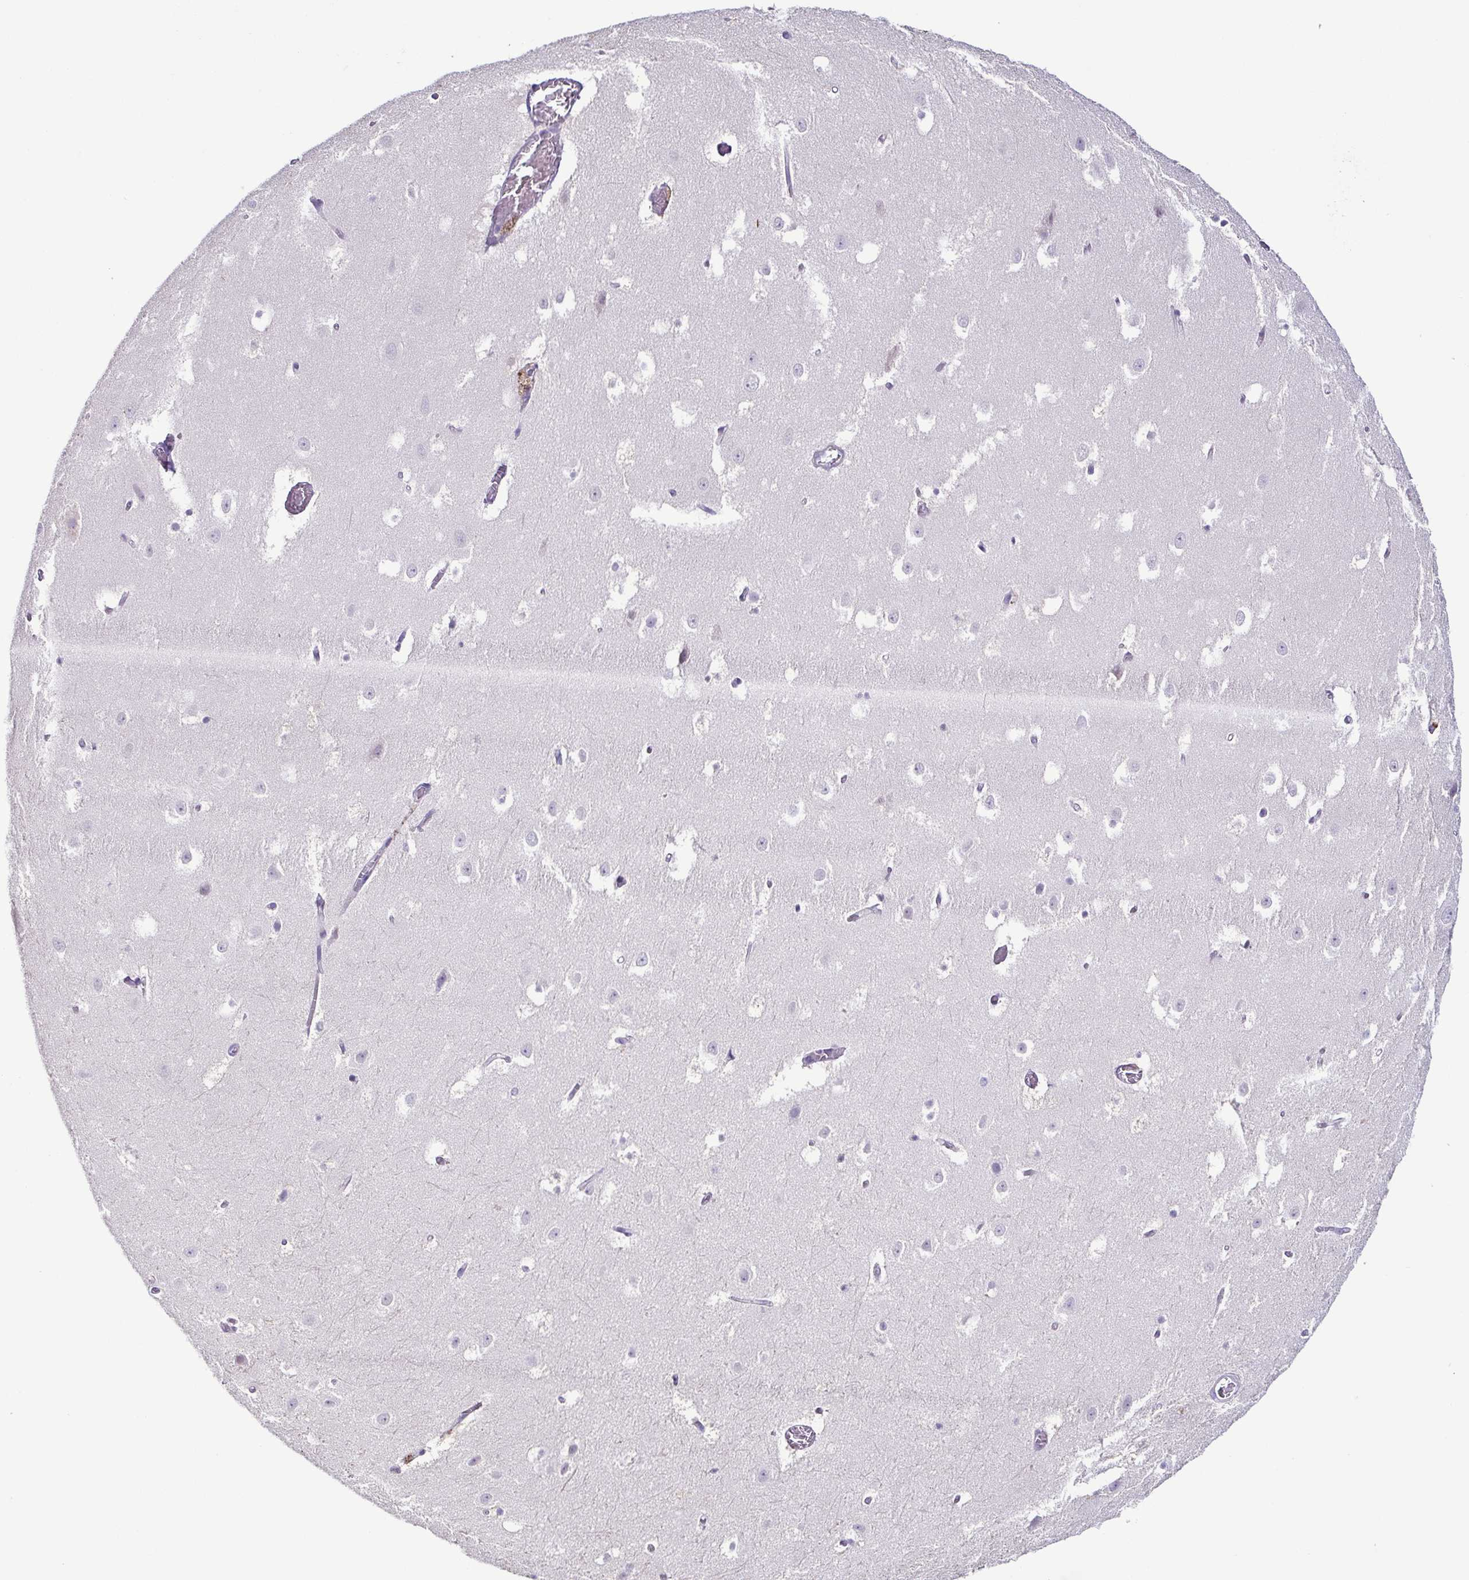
{"staining": {"intensity": "negative", "quantity": "none", "location": "none"}, "tissue": "hippocampus", "cell_type": "Glial cells", "image_type": "normal", "snomed": [{"axis": "morphology", "description": "Normal tissue, NOS"}, {"axis": "topography", "description": "Hippocampus"}], "caption": "Immunohistochemistry (IHC) photomicrograph of normal hippocampus: human hippocampus stained with DAB (3,3'-diaminobenzidine) demonstrates no significant protein expression in glial cells. (Stains: DAB (3,3'-diaminobenzidine) IHC with hematoxylin counter stain, Microscopy: brightfield microscopy at high magnification).", "gene": "TERT", "patient": {"sex": "female", "age": 52}}